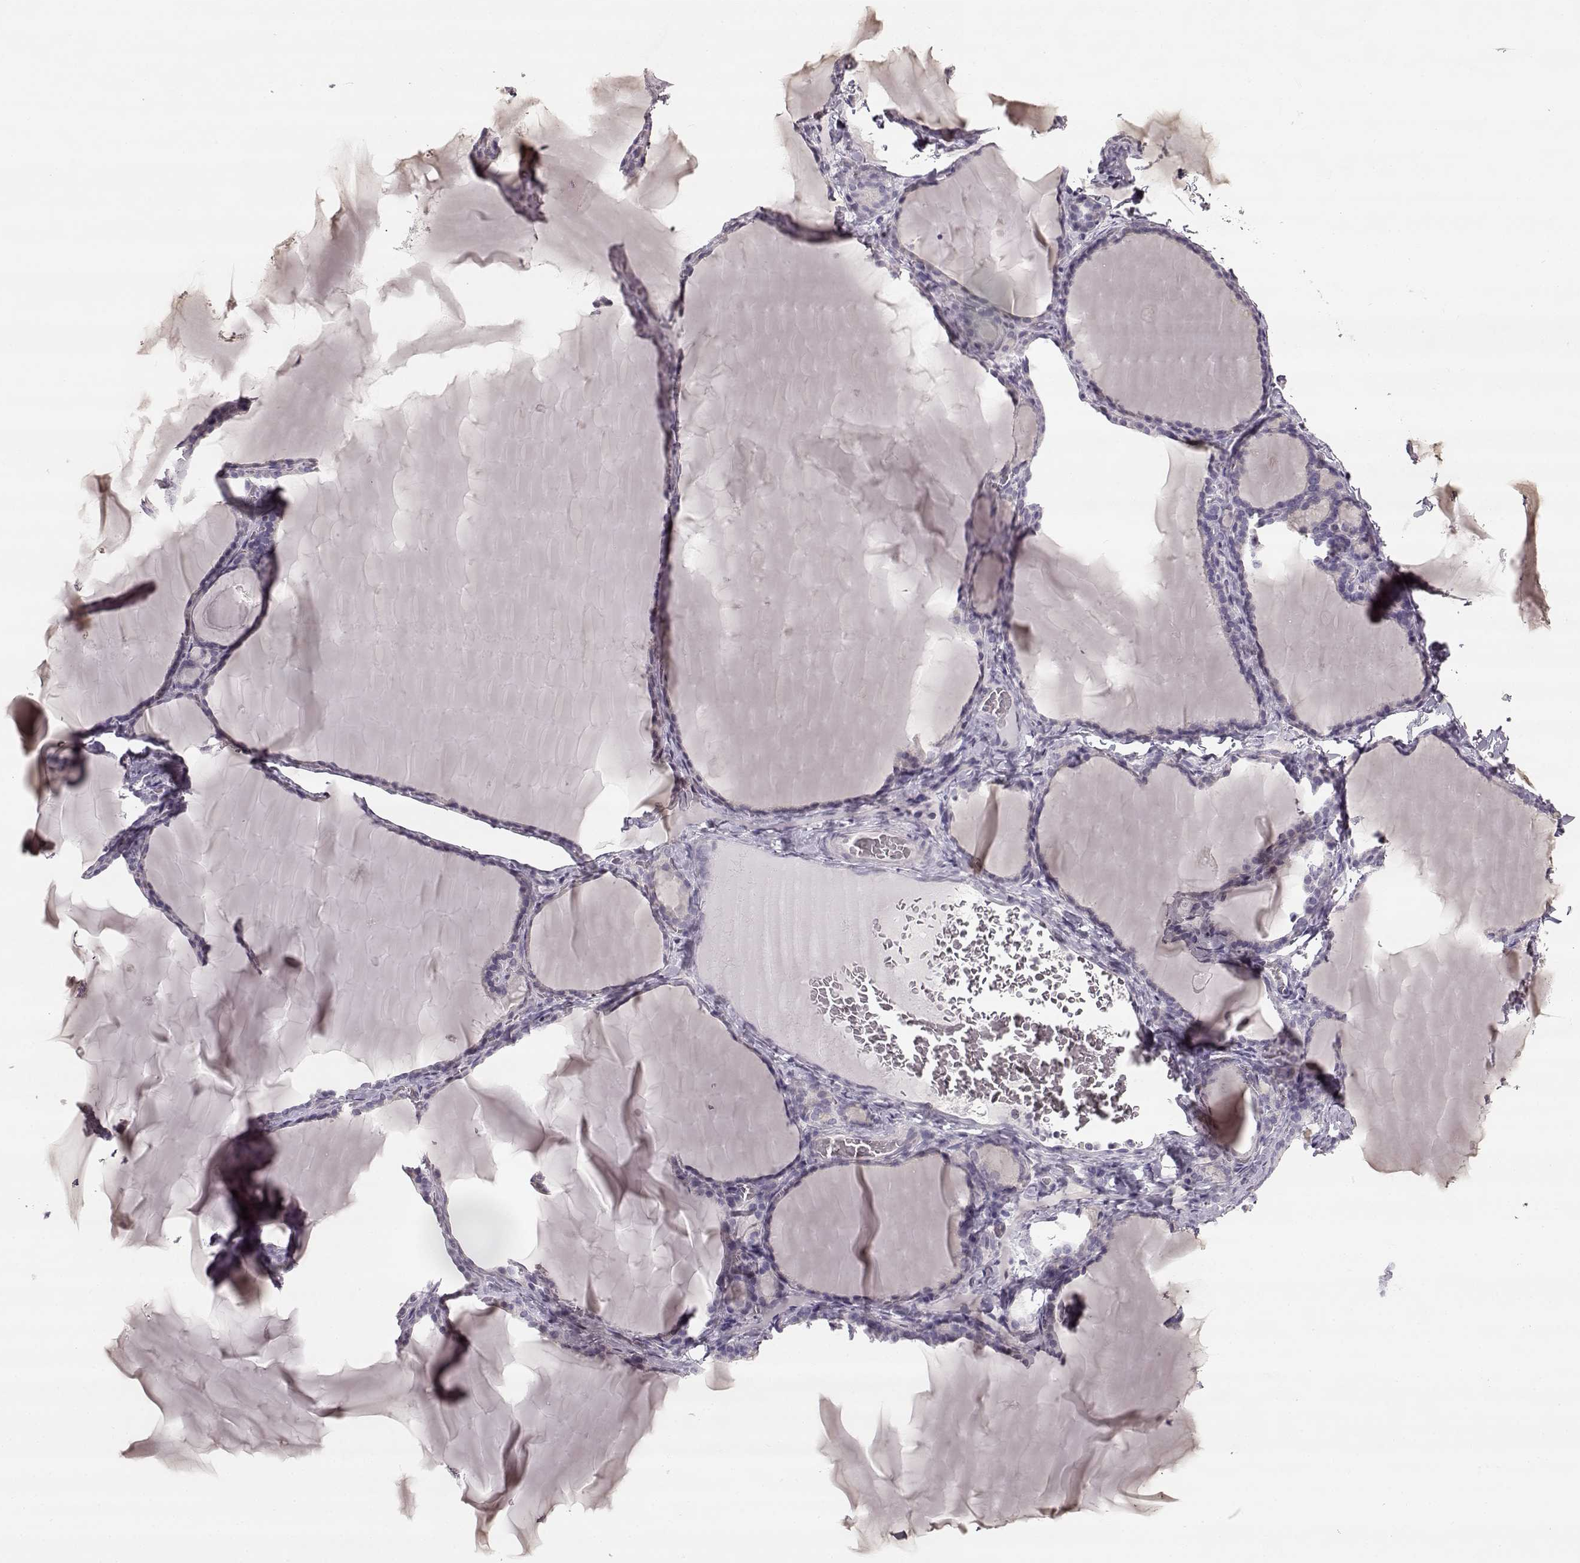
{"staining": {"intensity": "negative", "quantity": "none", "location": "none"}, "tissue": "thyroid gland", "cell_type": "Glandular cells", "image_type": "normal", "snomed": [{"axis": "morphology", "description": "Normal tissue, NOS"}, {"axis": "morphology", "description": "Hyperplasia, NOS"}, {"axis": "topography", "description": "Thyroid gland"}], "caption": "An immunohistochemistry photomicrograph of benign thyroid gland is shown. There is no staining in glandular cells of thyroid gland.", "gene": "MAP6D1", "patient": {"sex": "female", "age": 27}}